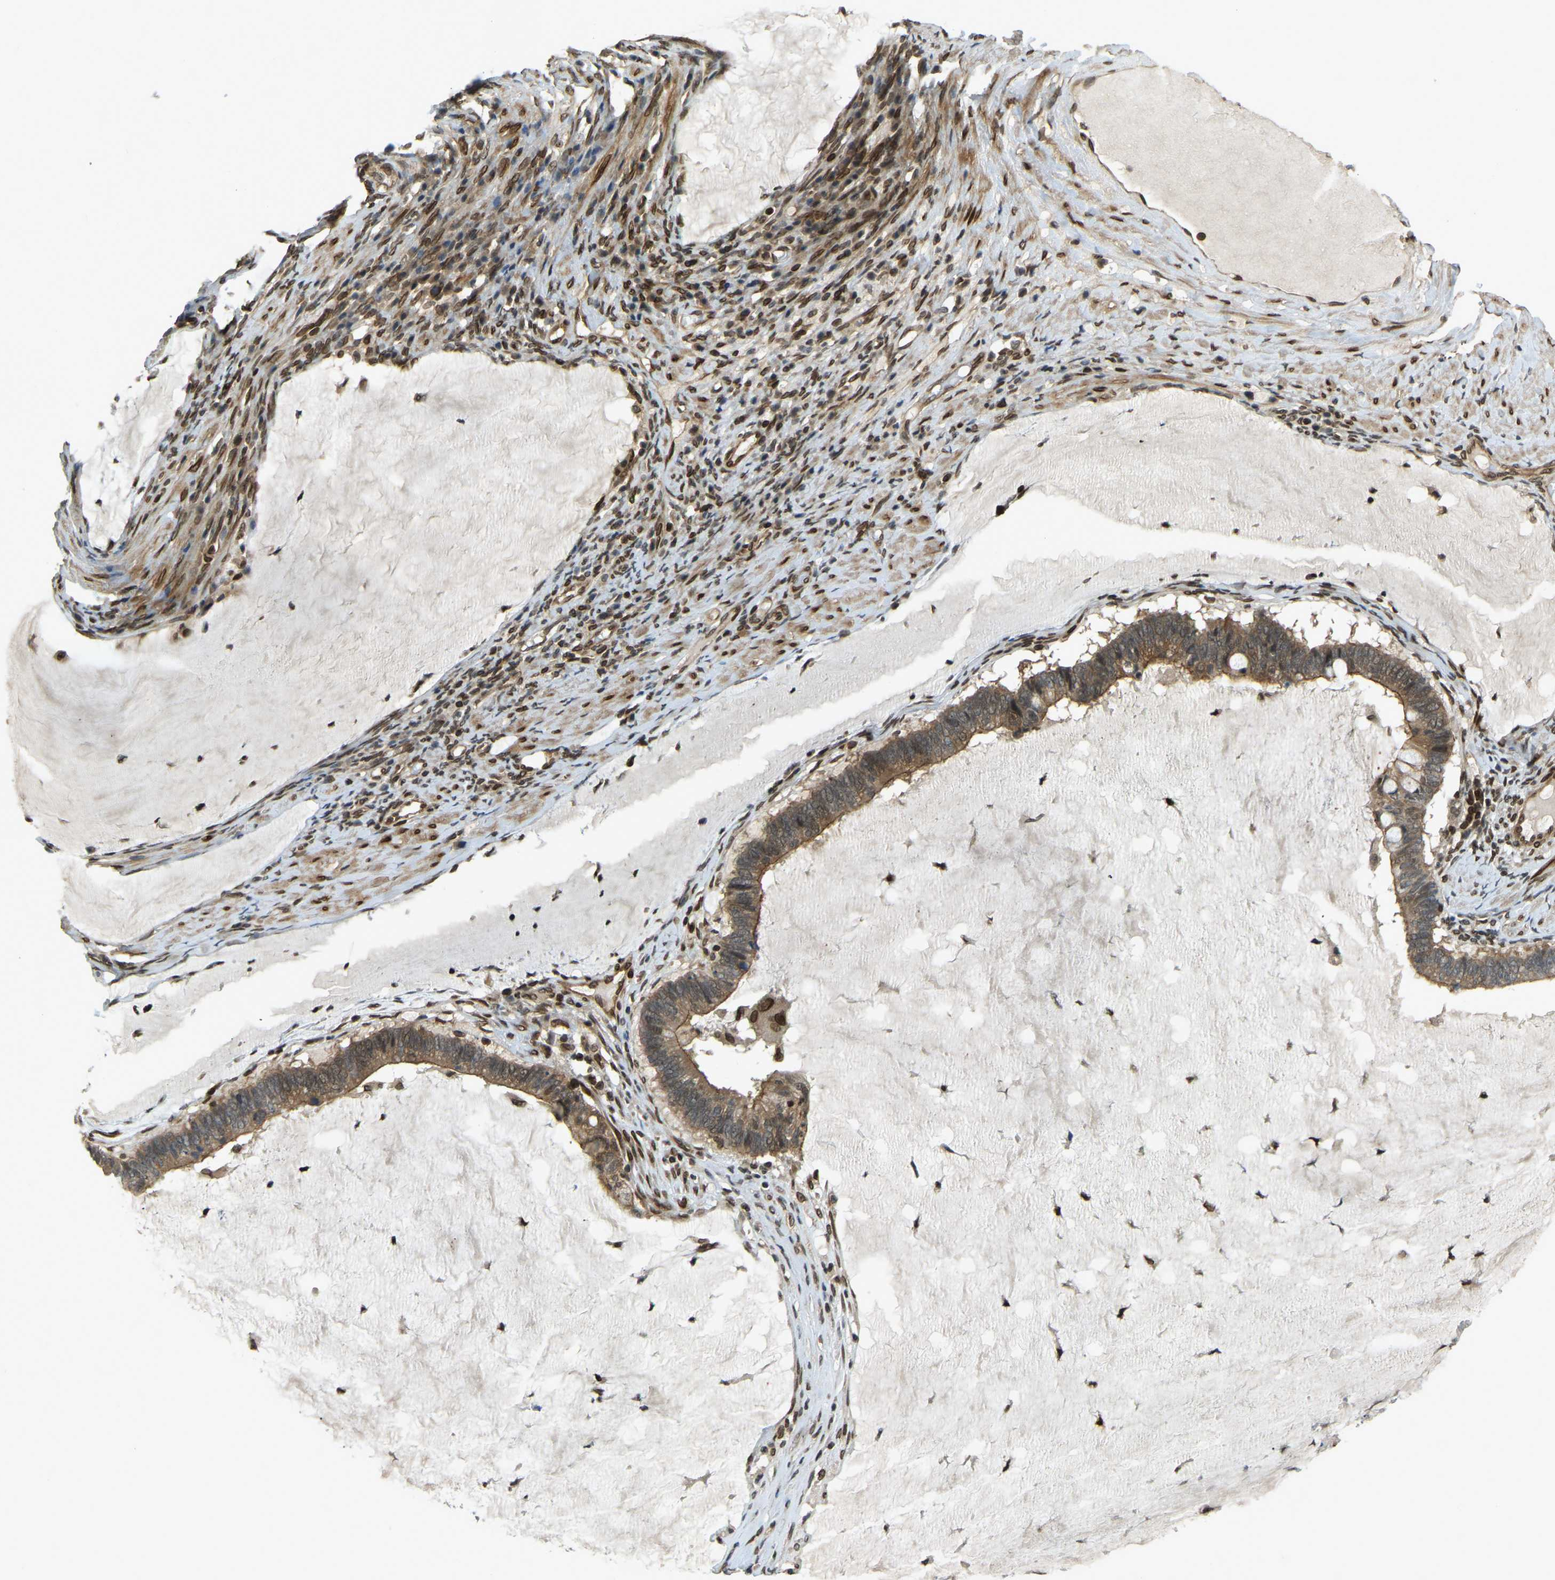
{"staining": {"intensity": "moderate", "quantity": ">75%", "location": "cytoplasmic/membranous,nuclear"}, "tissue": "ovarian cancer", "cell_type": "Tumor cells", "image_type": "cancer", "snomed": [{"axis": "morphology", "description": "Cystadenocarcinoma, mucinous, NOS"}, {"axis": "topography", "description": "Ovary"}], "caption": "This micrograph displays ovarian mucinous cystadenocarcinoma stained with IHC to label a protein in brown. The cytoplasmic/membranous and nuclear of tumor cells show moderate positivity for the protein. Nuclei are counter-stained blue.", "gene": "SYNE1", "patient": {"sex": "female", "age": 61}}